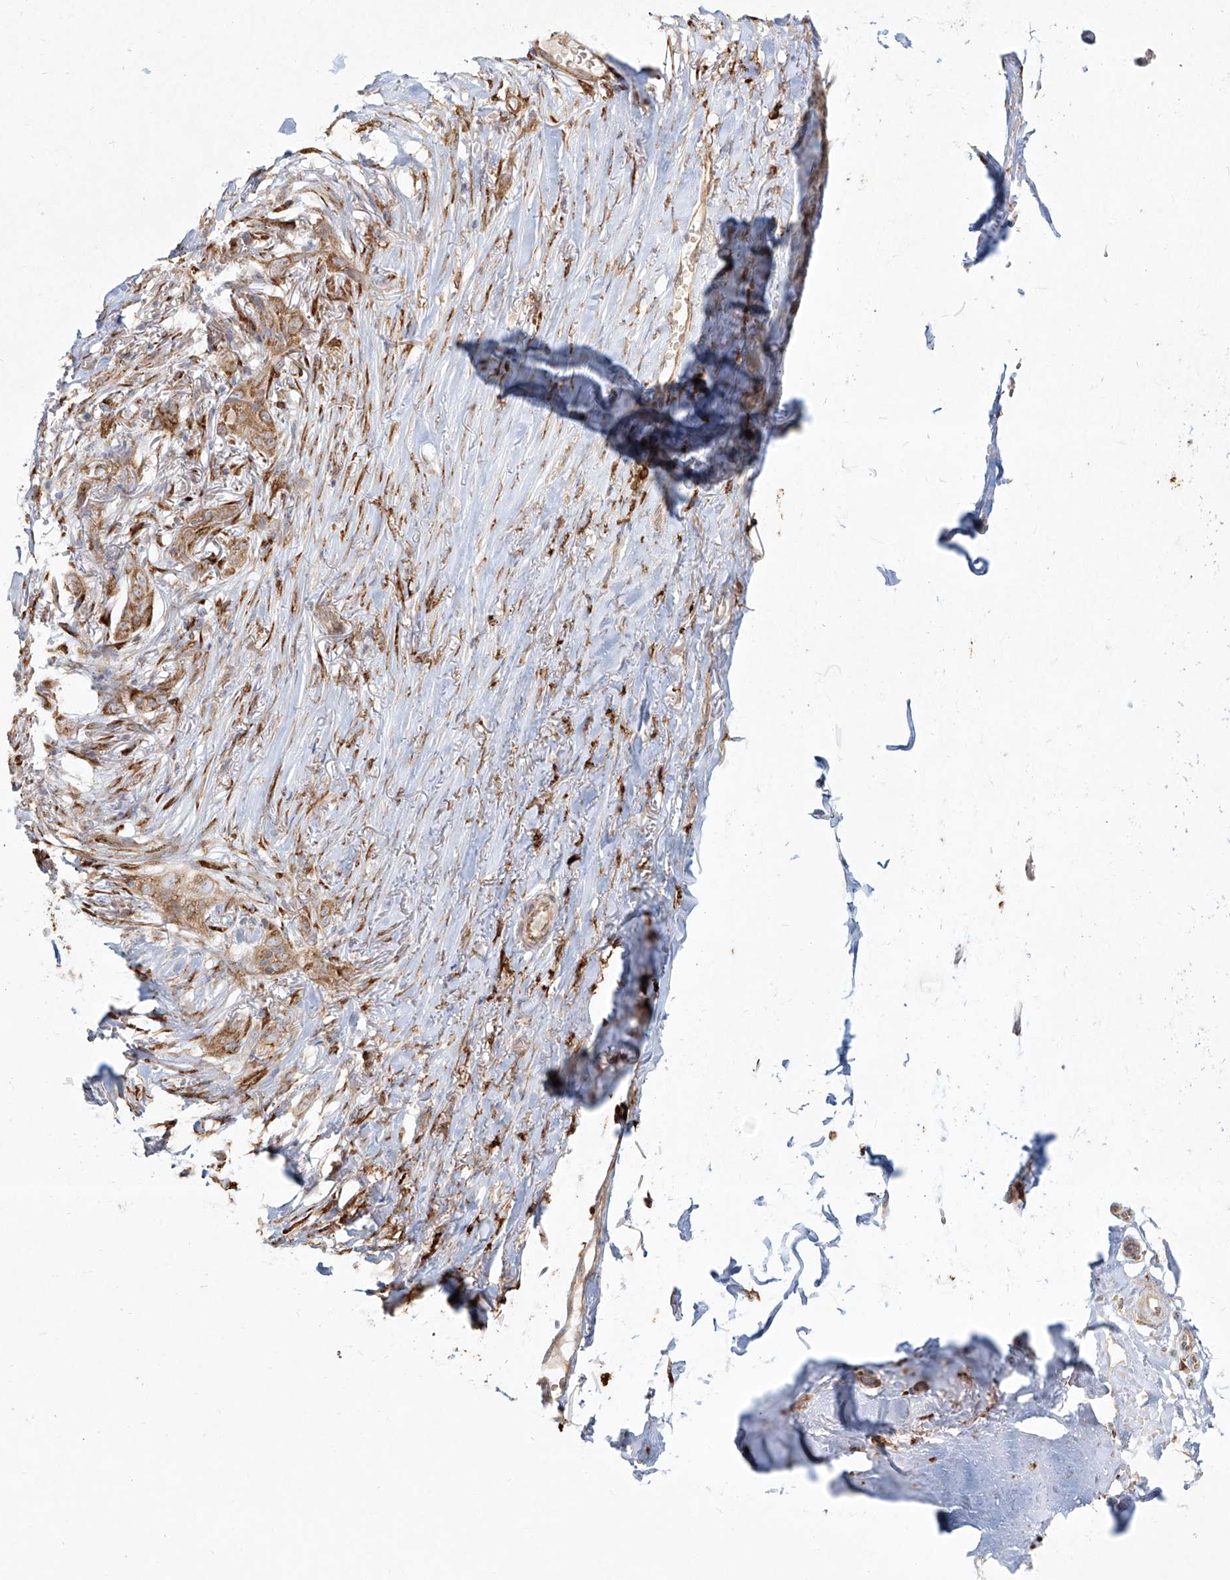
{"staining": {"intensity": "weak", "quantity": "25%-75%", "location": "cytoplasmic/membranous"}, "tissue": "adipose tissue", "cell_type": "Adipocytes", "image_type": "normal", "snomed": [{"axis": "morphology", "description": "Normal tissue, NOS"}, {"axis": "morphology", "description": "Basal cell carcinoma"}, {"axis": "topography", "description": "Skin"}], "caption": "A micrograph of human adipose tissue stained for a protein demonstrates weak cytoplasmic/membranous brown staining in adipocytes. (DAB IHC, brown staining for protein, blue staining for nuclei).", "gene": "CD209", "patient": {"sex": "female", "age": 89}}